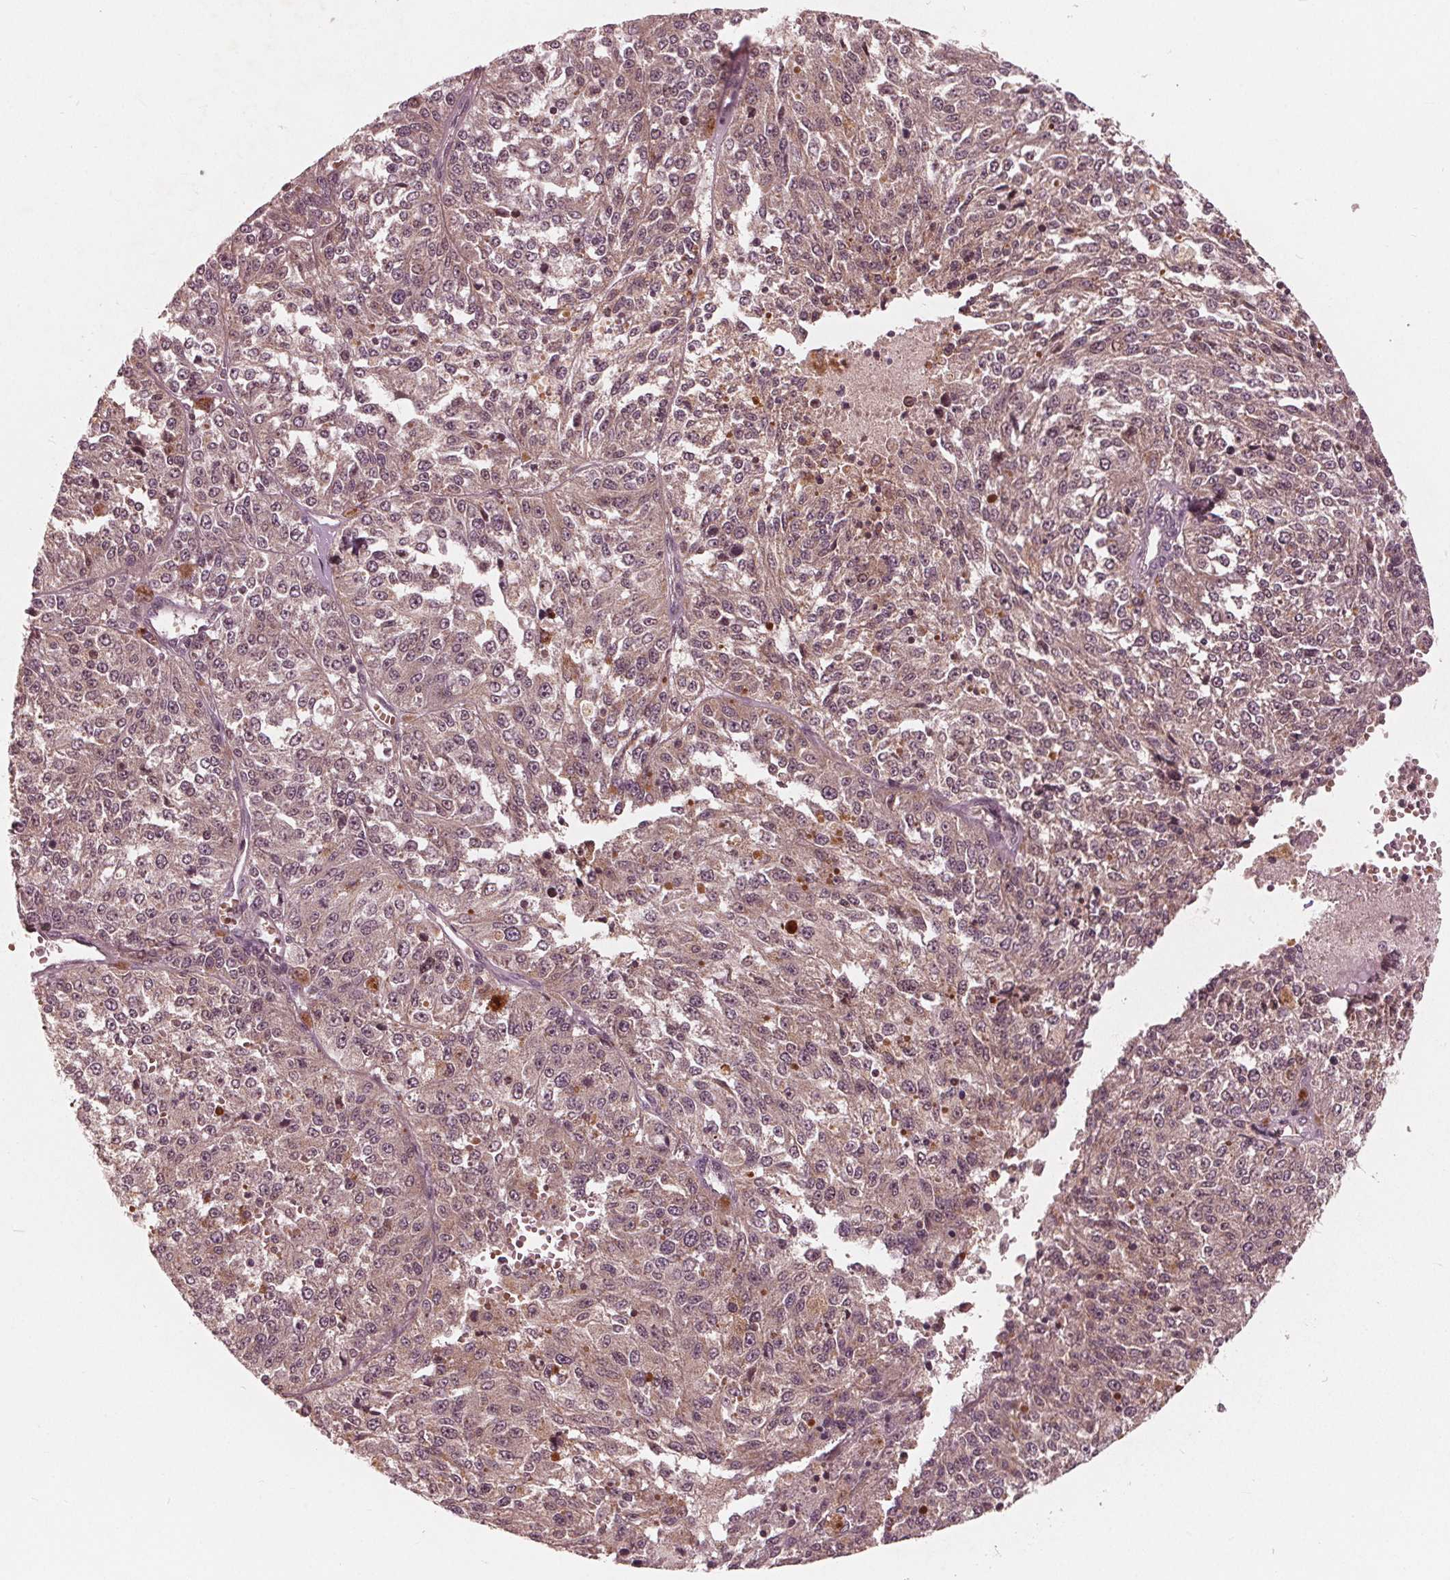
{"staining": {"intensity": "weak", "quantity": ">75%", "location": "cytoplasmic/membranous"}, "tissue": "melanoma", "cell_type": "Tumor cells", "image_type": "cancer", "snomed": [{"axis": "morphology", "description": "Malignant melanoma, Metastatic site"}, {"axis": "topography", "description": "Lymph node"}], "caption": "DAB immunohistochemical staining of human malignant melanoma (metastatic site) shows weak cytoplasmic/membranous protein staining in approximately >75% of tumor cells. The staining was performed using DAB (3,3'-diaminobenzidine) to visualize the protein expression in brown, while the nuclei were stained in blue with hematoxylin (Magnification: 20x).", "gene": "UBALD1", "patient": {"sex": "female", "age": 64}}